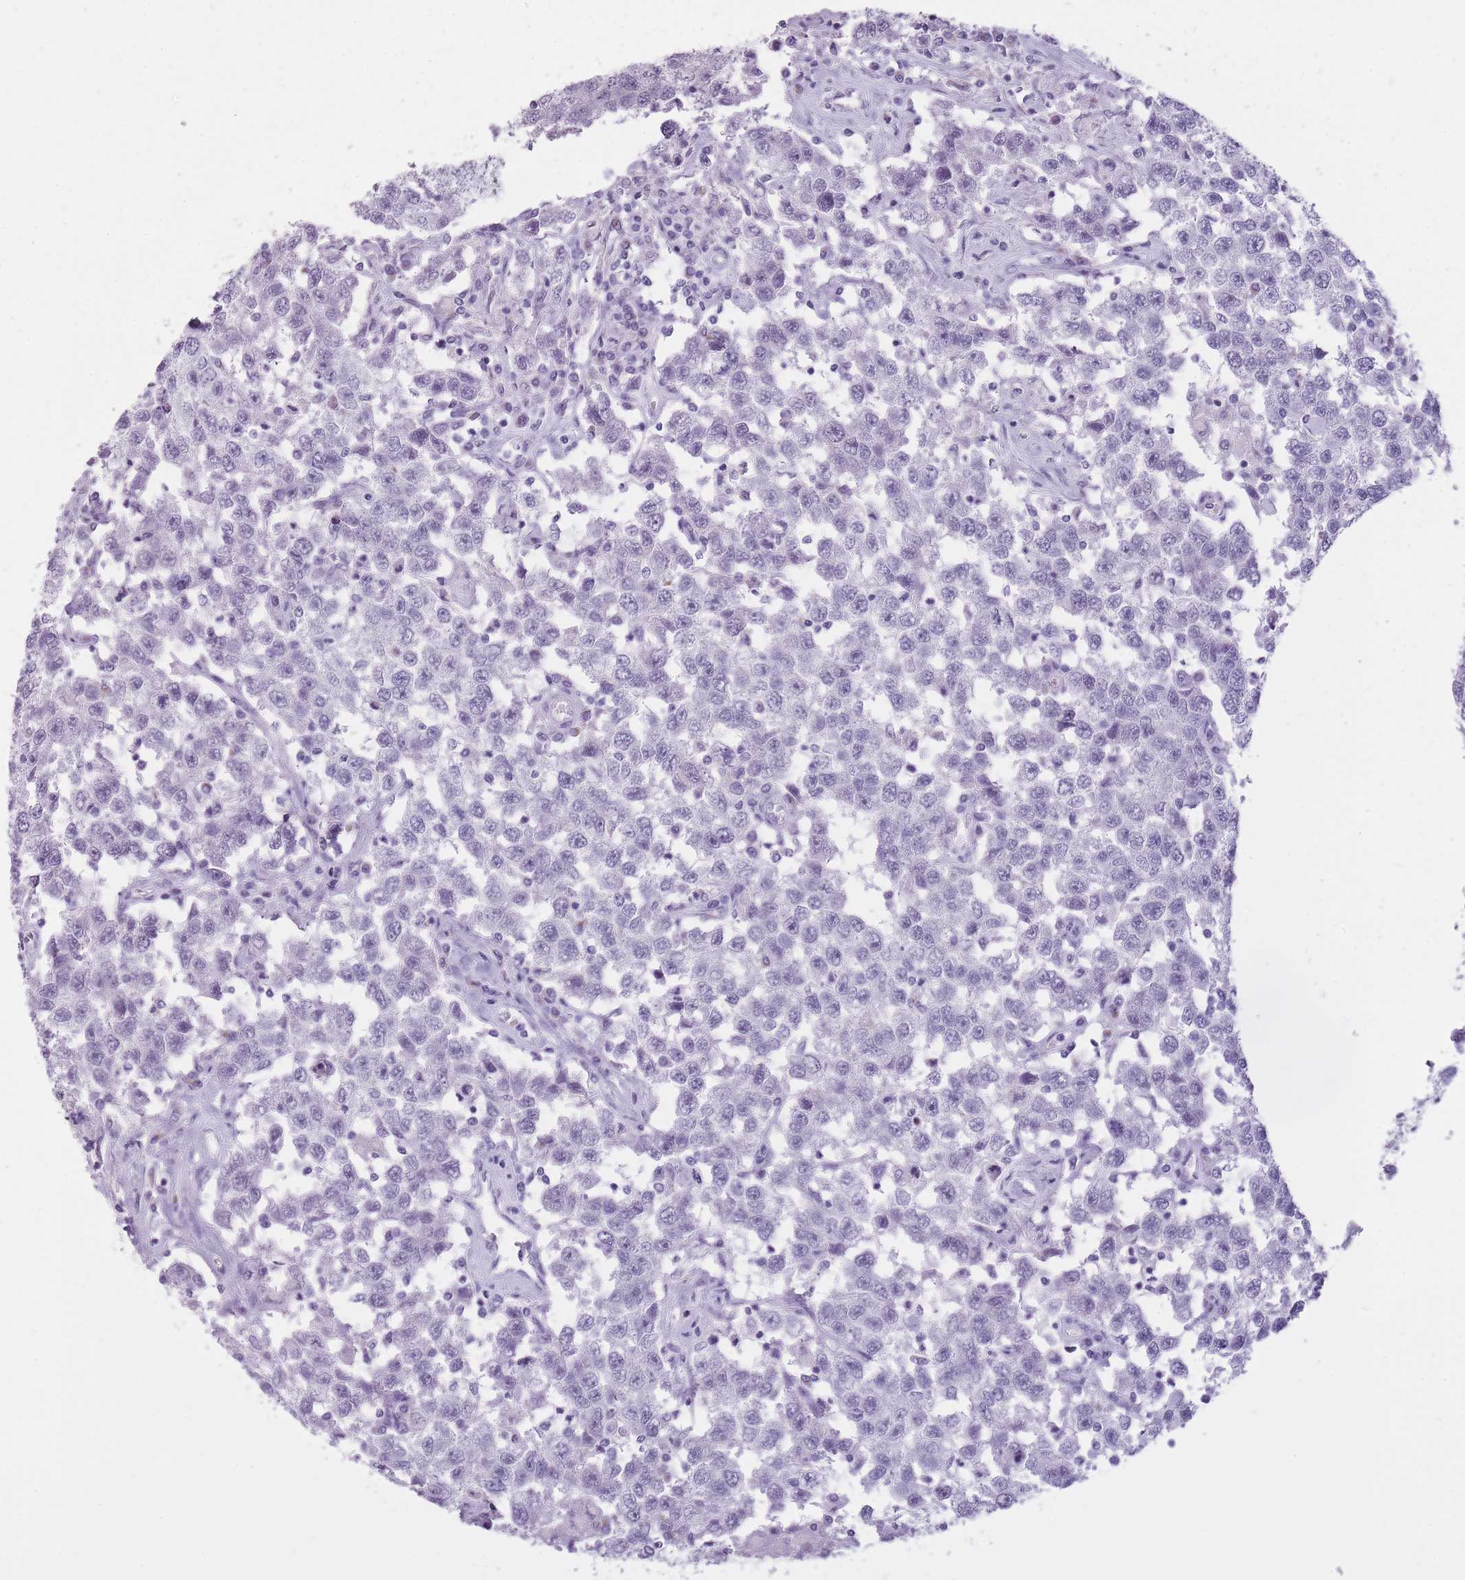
{"staining": {"intensity": "negative", "quantity": "none", "location": "none"}, "tissue": "testis cancer", "cell_type": "Tumor cells", "image_type": "cancer", "snomed": [{"axis": "morphology", "description": "Seminoma, NOS"}, {"axis": "topography", "description": "Testis"}], "caption": "Immunohistochemical staining of testis cancer (seminoma) reveals no significant staining in tumor cells.", "gene": "GOLGA6D", "patient": {"sex": "male", "age": 41}}